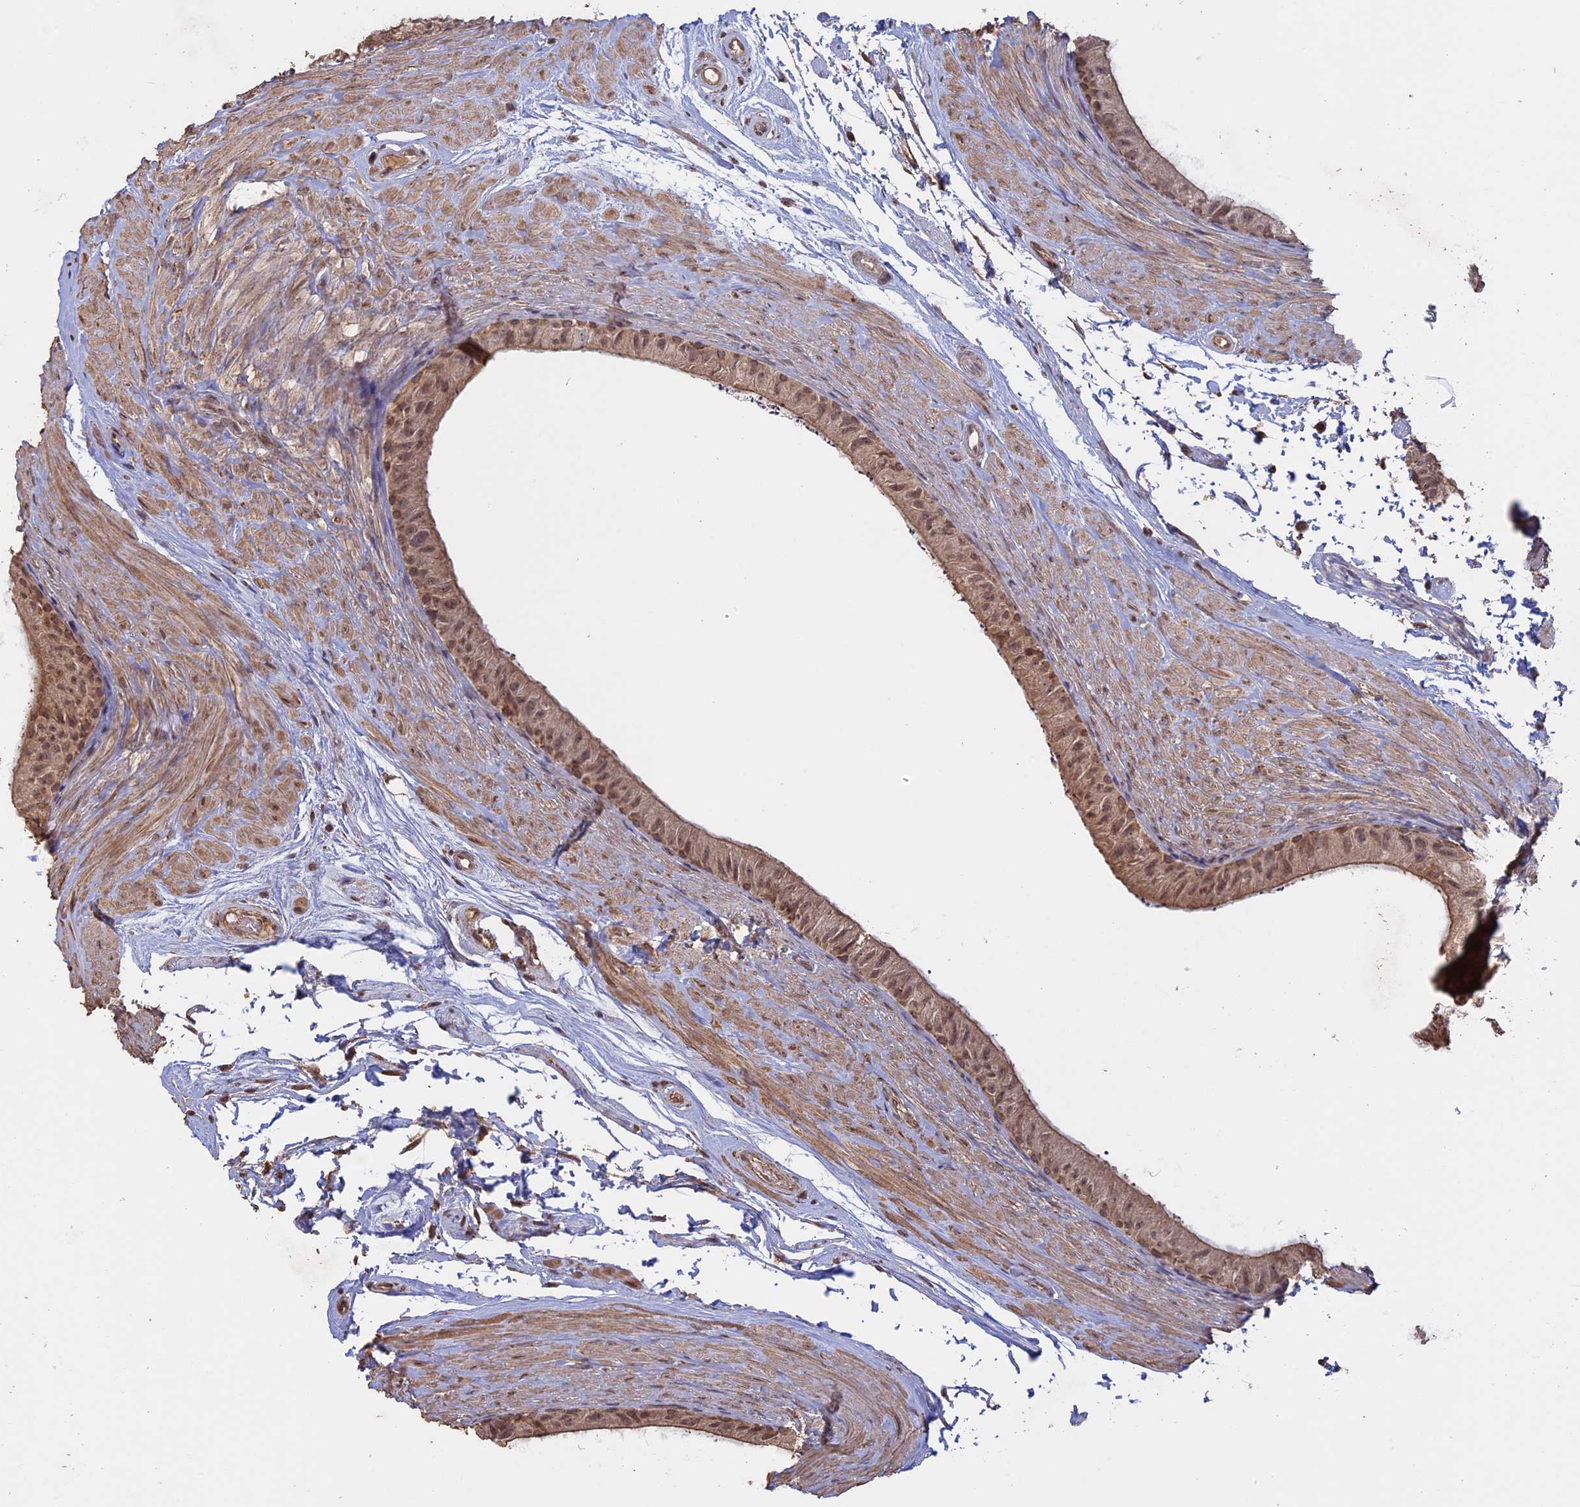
{"staining": {"intensity": "moderate", "quantity": ">75%", "location": "cytoplasmic/membranous,nuclear"}, "tissue": "epididymis", "cell_type": "Glandular cells", "image_type": "normal", "snomed": [{"axis": "morphology", "description": "Normal tissue, NOS"}, {"axis": "topography", "description": "Epididymis"}], "caption": "Protein analysis of unremarkable epididymis shows moderate cytoplasmic/membranous,nuclear positivity in about >75% of glandular cells. Using DAB (3,3'-diaminobenzidine) (brown) and hematoxylin (blue) stains, captured at high magnification using brightfield microscopy.", "gene": "FAM210B", "patient": {"sex": "male", "age": 45}}